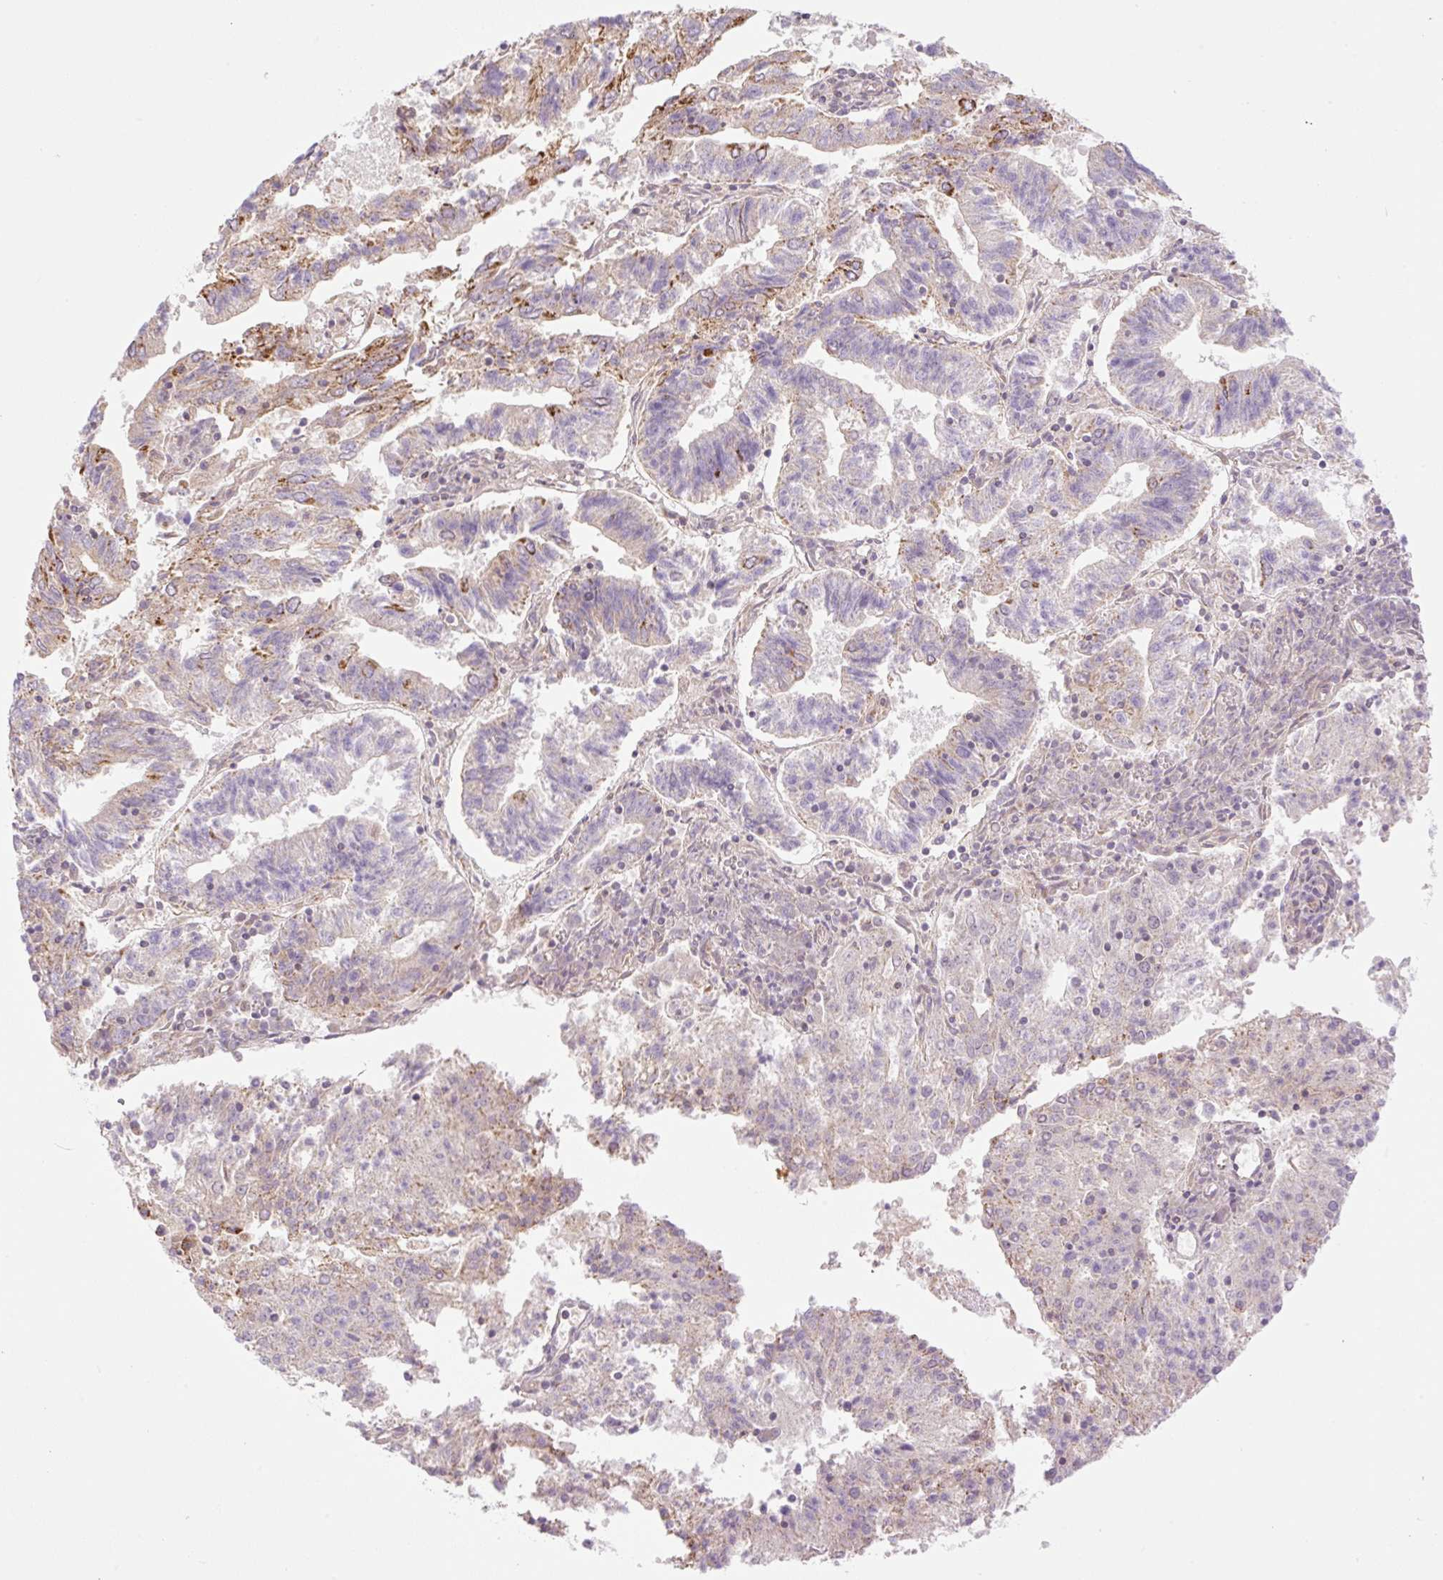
{"staining": {"intensity": "moderate", "quantity": "25%-75%", "location": "cytoplasmic/membranous"}, "tissue": "endometrial cancer", "cell_type": "Tumor cells", "image_type": "cancer", "snomed": [{"axis": "morphology", "description": "Adenocarcinoma, NOS"}, {"axis": "topography", "description": "Endometrium"}], "caption": "Endometrial adenocarcinoma was stained to show a protein in brown. There is medium levels of moderate cytoplasmic/membranous staining in approximately 25%-75% of tumor cells.", "gene": "ZNF394", "patient": {"sex": "female", "age": 82}}